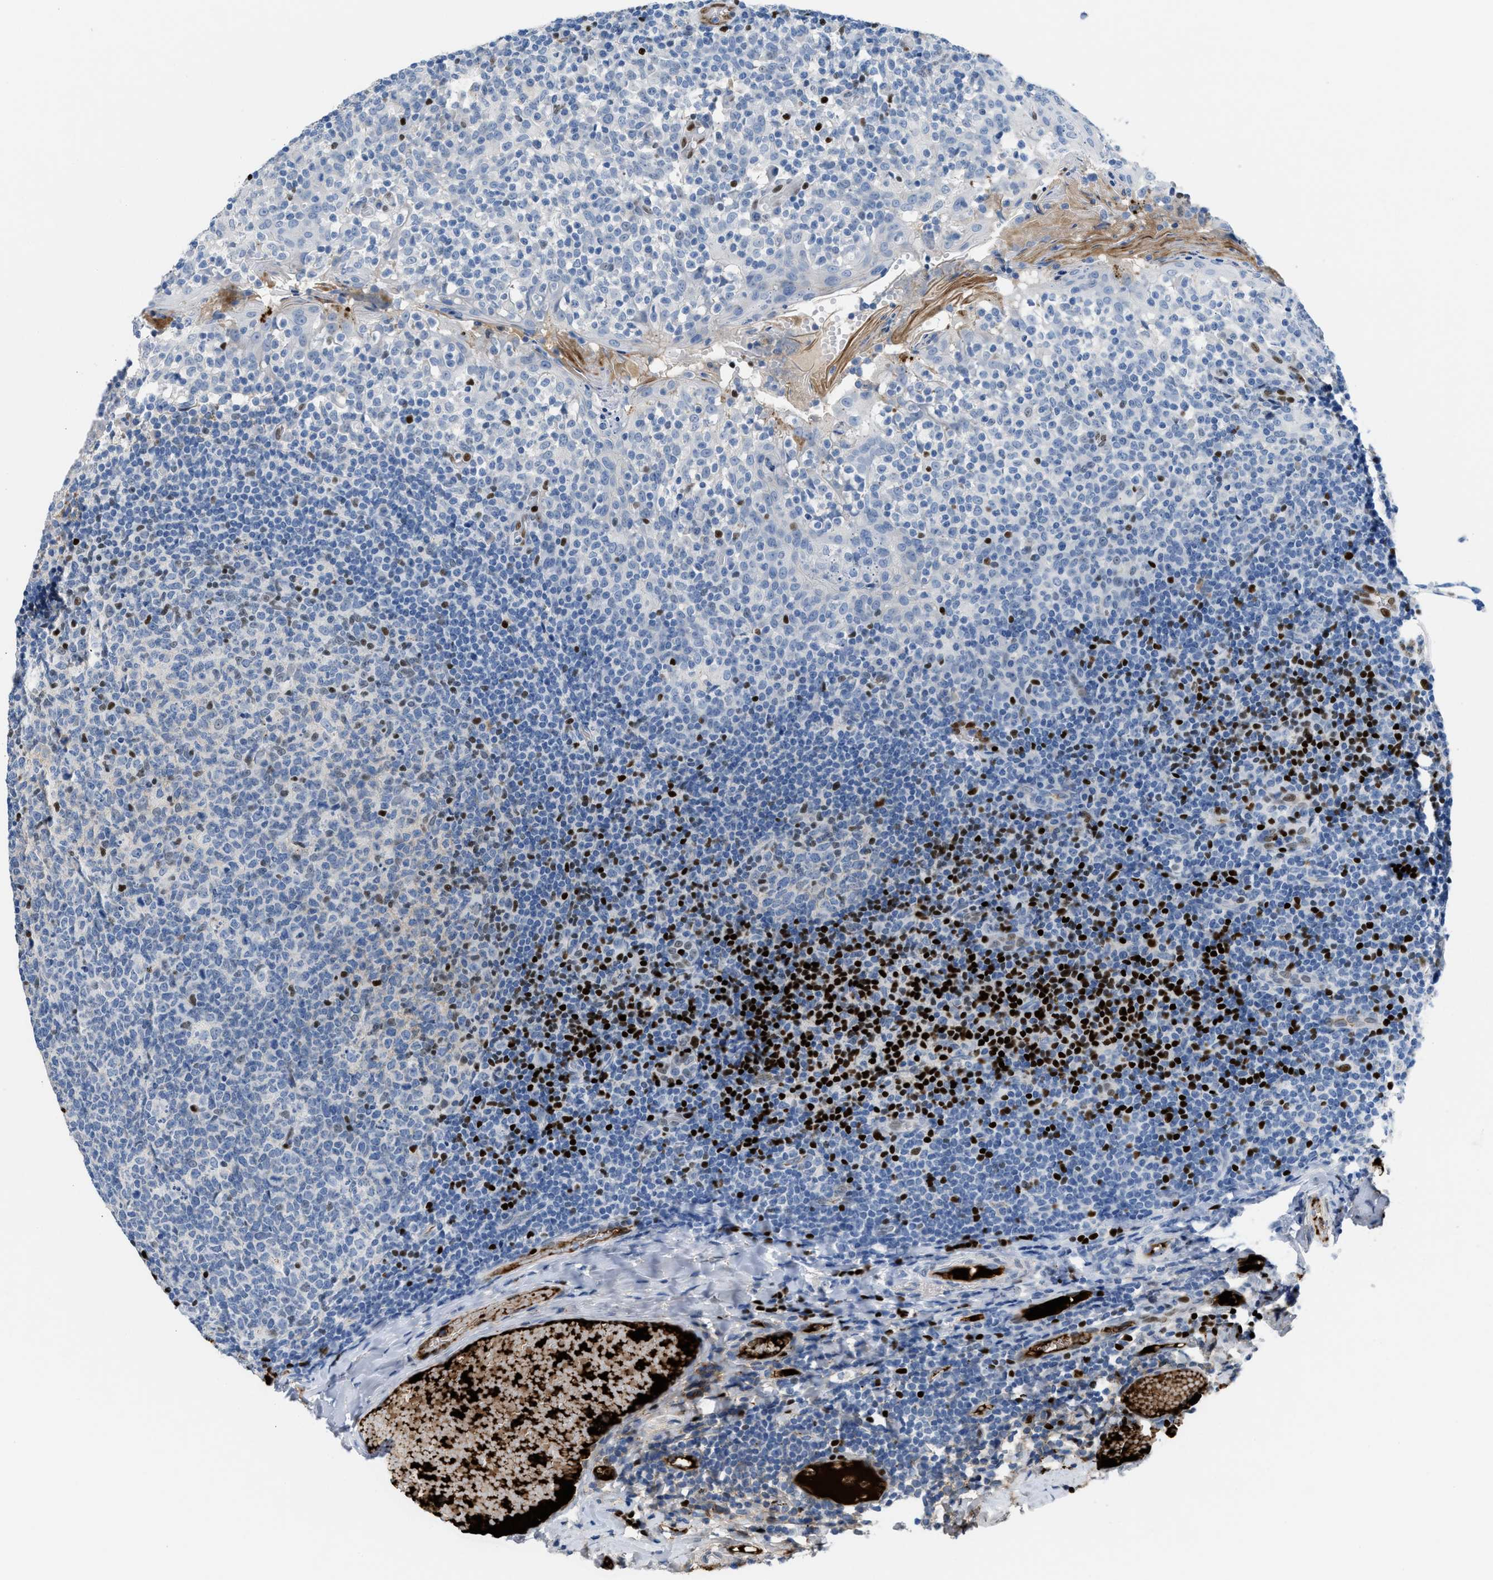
{"staining": {"intensity": "strong", "quantity": "<25%", "location": "nuclear"}, "tissue": "tonsil", "cell_type": "Germinal center cells", "image_type": "normal", "snomed": [{"axis": "morphology", "description": "Normal tissue, NOS"}, {"axis": "topography", "description": "Tonsil"}], "caption": "Tonsil stained with DAB (3,3'-diaminobenzidine) immunohistochemistry (IHC) displays medium levels of strong nuclear positivity in approximately <25% of germinal center cells.", "gene": "LEF1", "patient": {"sex": "female", "age": 19}}